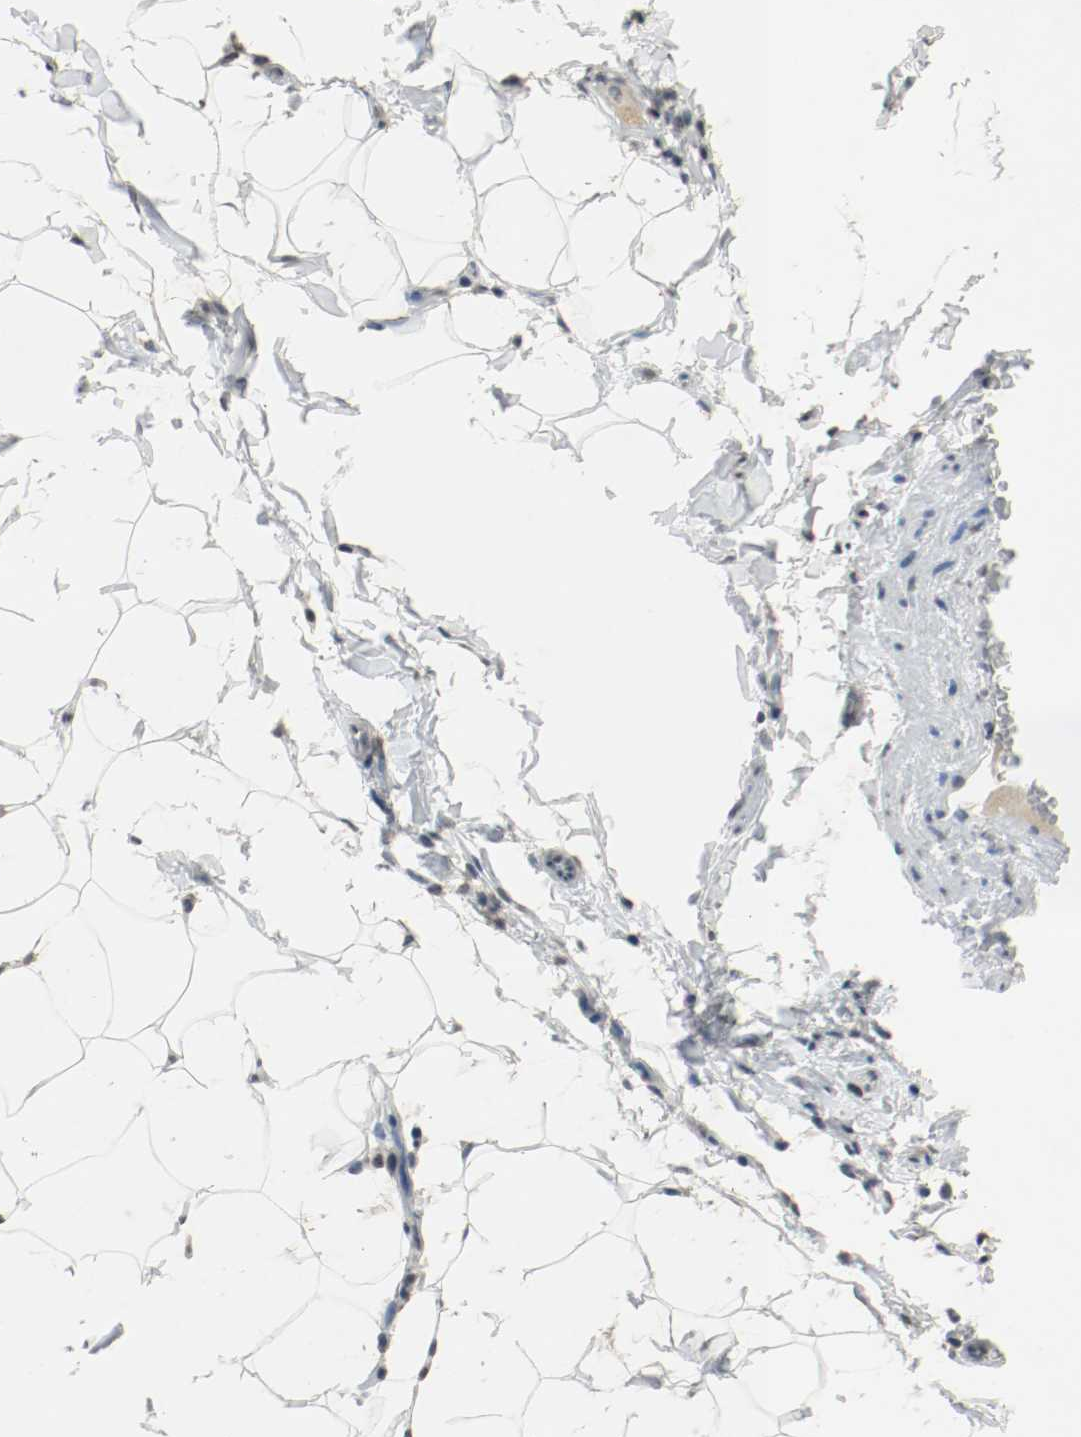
{"staining": {"intensity": "moderate", "quantity": "<25%", "location": "nuclear"}, "tissue": "adipose tissue", "cell_type": "Adipocytes", "image_type": "normal", "snomed": [{"axis": "morphology", "description": "Normal tissue, NOS"}, {"axis": "topography", "description": "Vascular tissue"}], "caption": "IHC photomicrograph of unremarkable adipose tissue stained for a protein (brown), which demonstrates low levels of moderate nuclear staining in approximately <25% of adipocytes.", "gene": "DNMT1", "patient": {"sex": "male", "age": 41}}